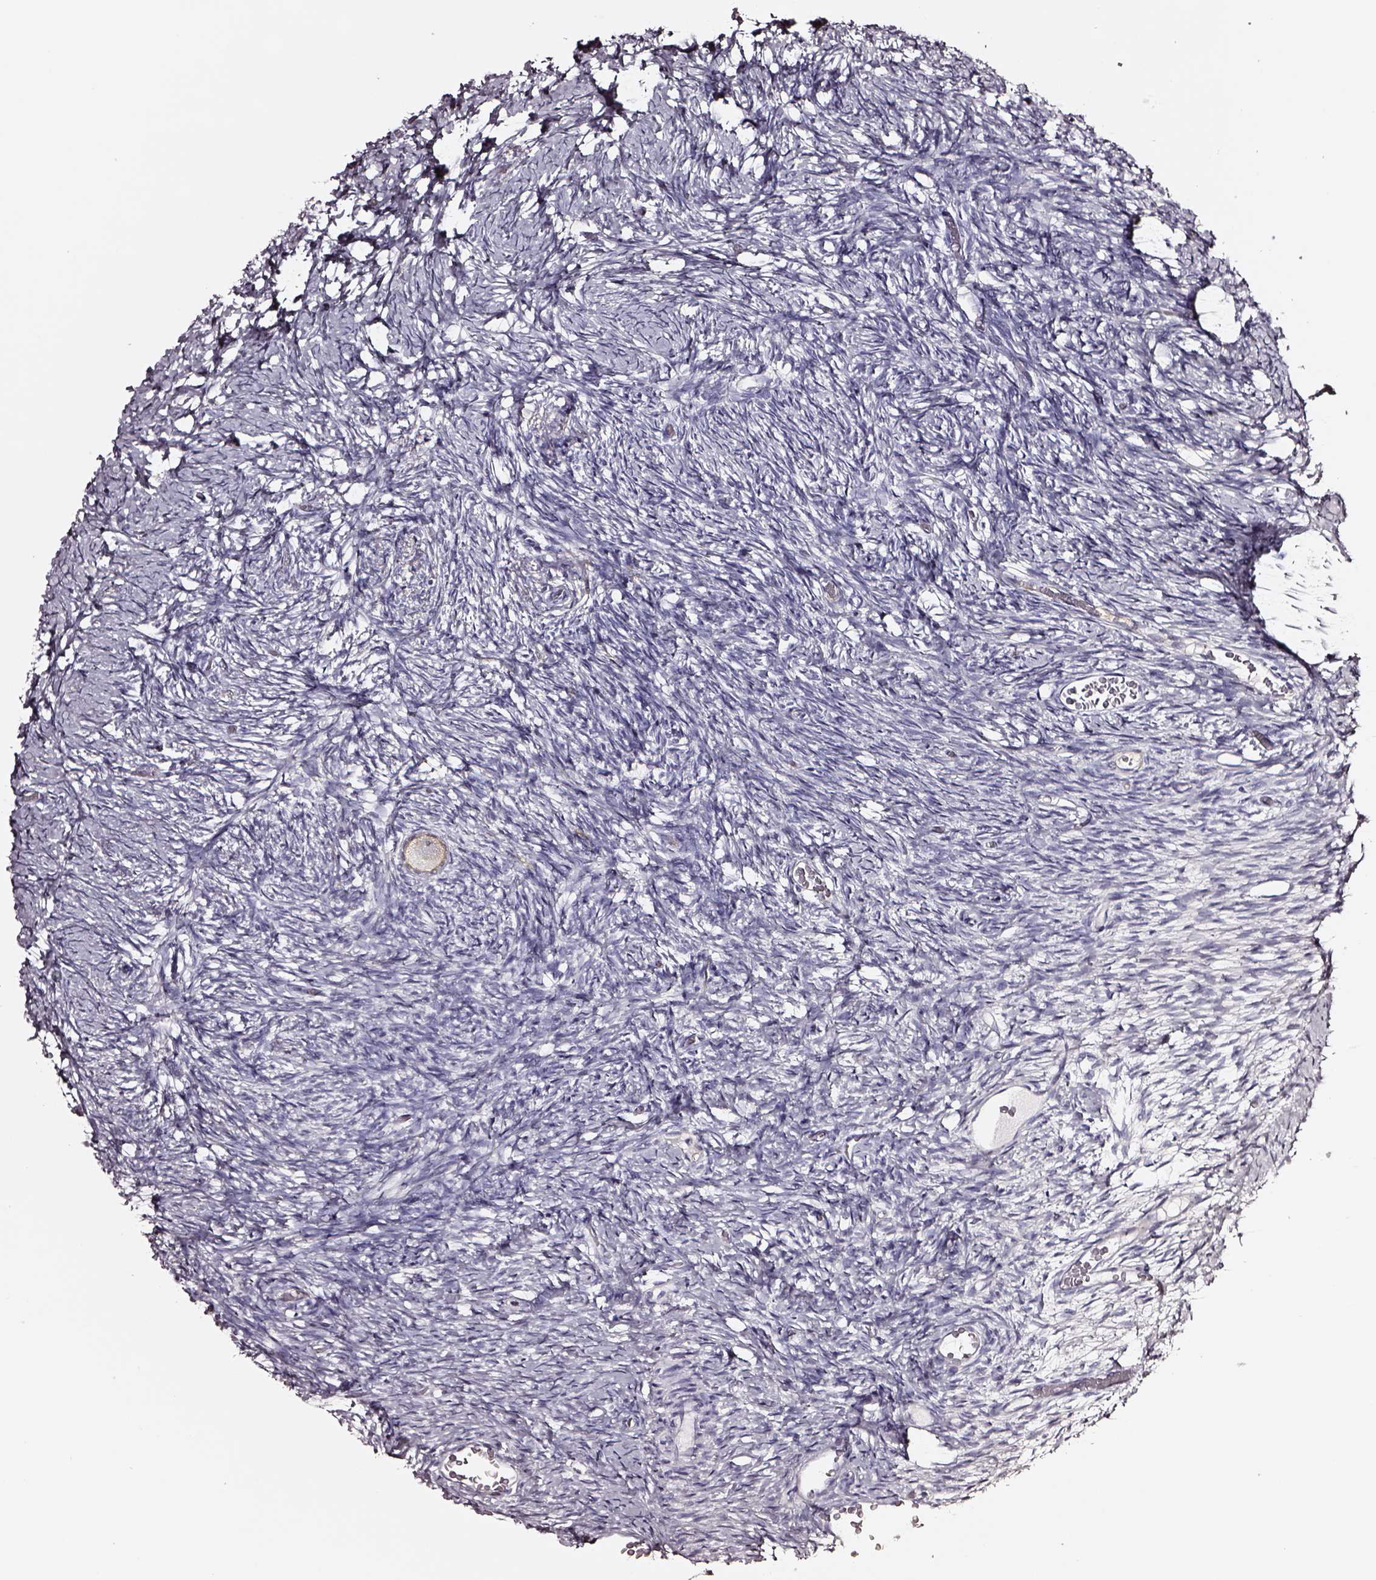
{"staining": {"intensity": "negative", "quantity": "none", "location": "none"}, "tissue": "ovary", "cell_type": "Follicle cells", "image_type": "normal", "snomed": [{"axis": "morphology", "description": "Normal tissue, NOS"}, {"axis": "topography", "description": "Ovary"}], "caption": "Immunohistochemistry (IHC) of normal human ovary reveals no expression in follicle cells.", "gene": "DPEP1", "patient": {"sex": "female", "age": 39}}